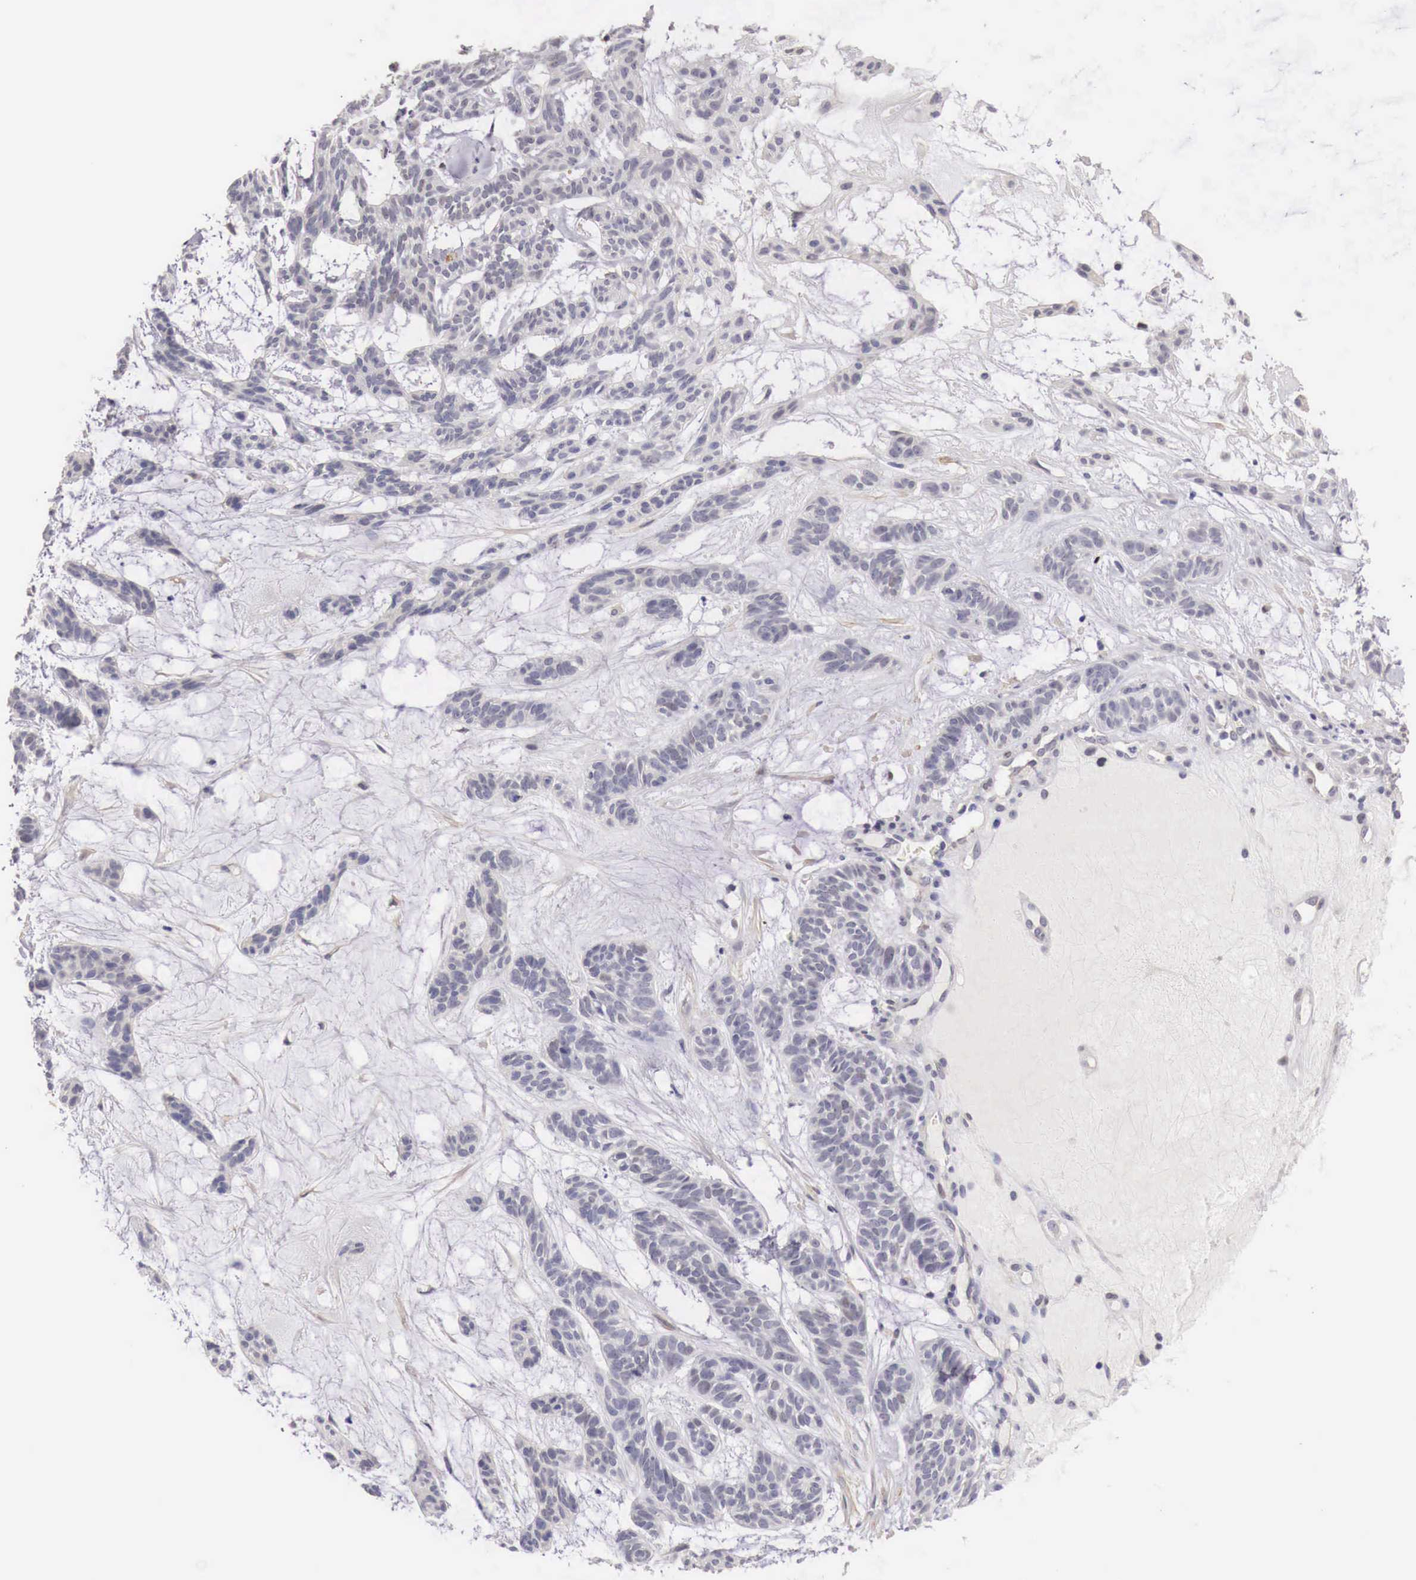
{"staining": {"intensity": "negative", "quantity": "none", "location": "none"}, "tissue": "skin cancer", "cell_type": "Tumor cells", "image_type": "cancer", "snomed": [{"axis": "morphology", "description": "Basal cell carcinoma"}, {"axis": "topography", "description": "Skin"}], "caption": "Basal cell carcinoma (skin) was stained to show a protein in brown. There is no significant staining in tumor cells.", "gene": "ENOX2", "patient": {"sex": "male", "age": 75}}